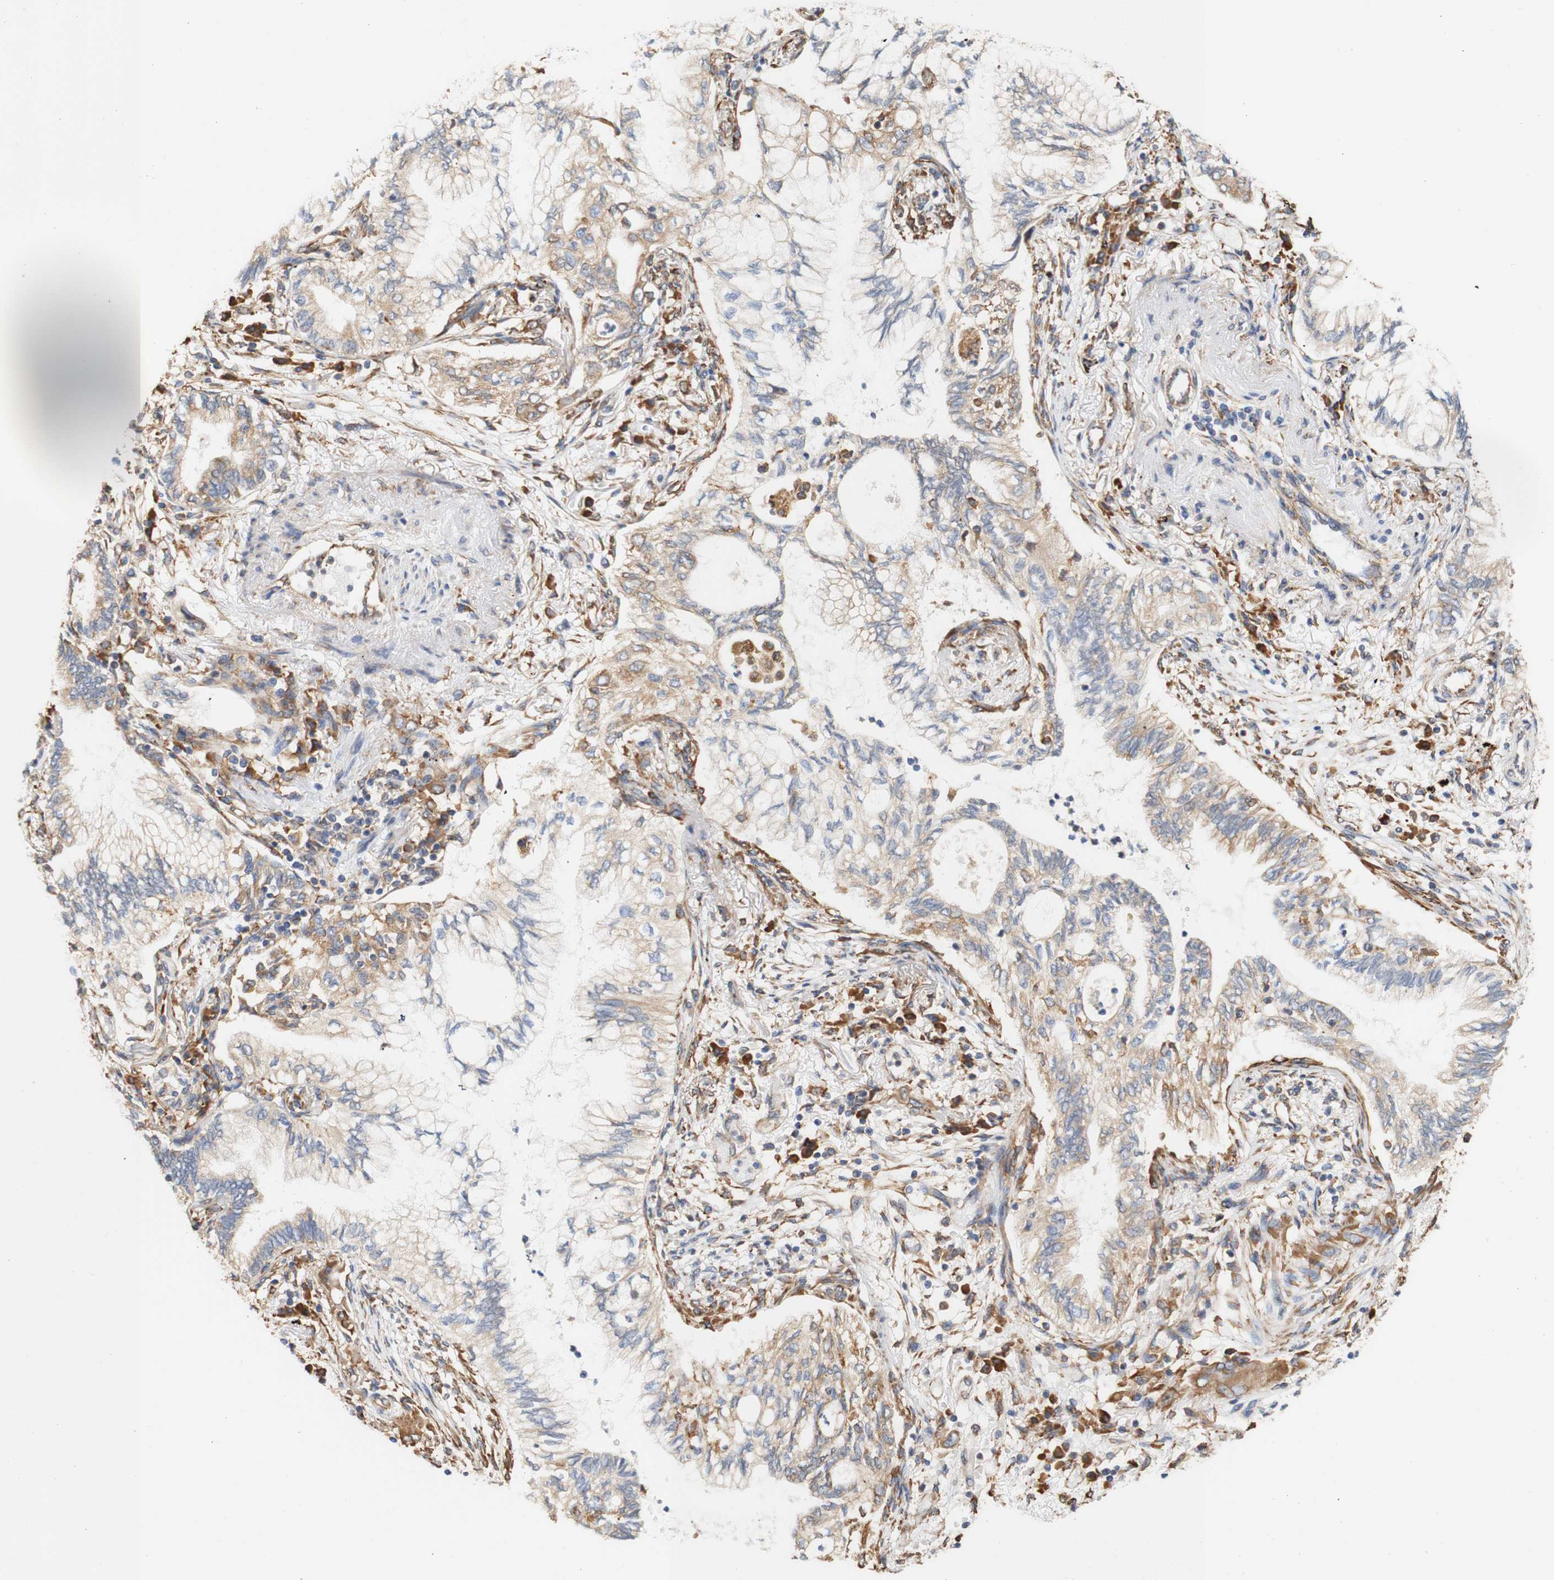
{"staining": {"intensity": "weak", "quantity": "25%-75%", "location": "cytoplasmic/membranous"}, "tissue": "lung cancer", "cell_type": "Tumor cells", "image_type": "cancer", "snomed": [{"axis": "morphology", "description": "Normal tissue, NOS"}, {"axis": "morphology", "description": "Adenocarcinoma, NOS"}, {"axis": "topography", "description": "Bronchus"}, {"axis": "topography", "description": "Lung"}], "caption": "Brown immunohistochemical staining in human lung adenocarcinoma reveals weak cytoplasmic/membranous expression in about 25%-75% of tumor cells.", "gene": "EIF2AK4", "patient": {"sex": "female", "age": 70}}